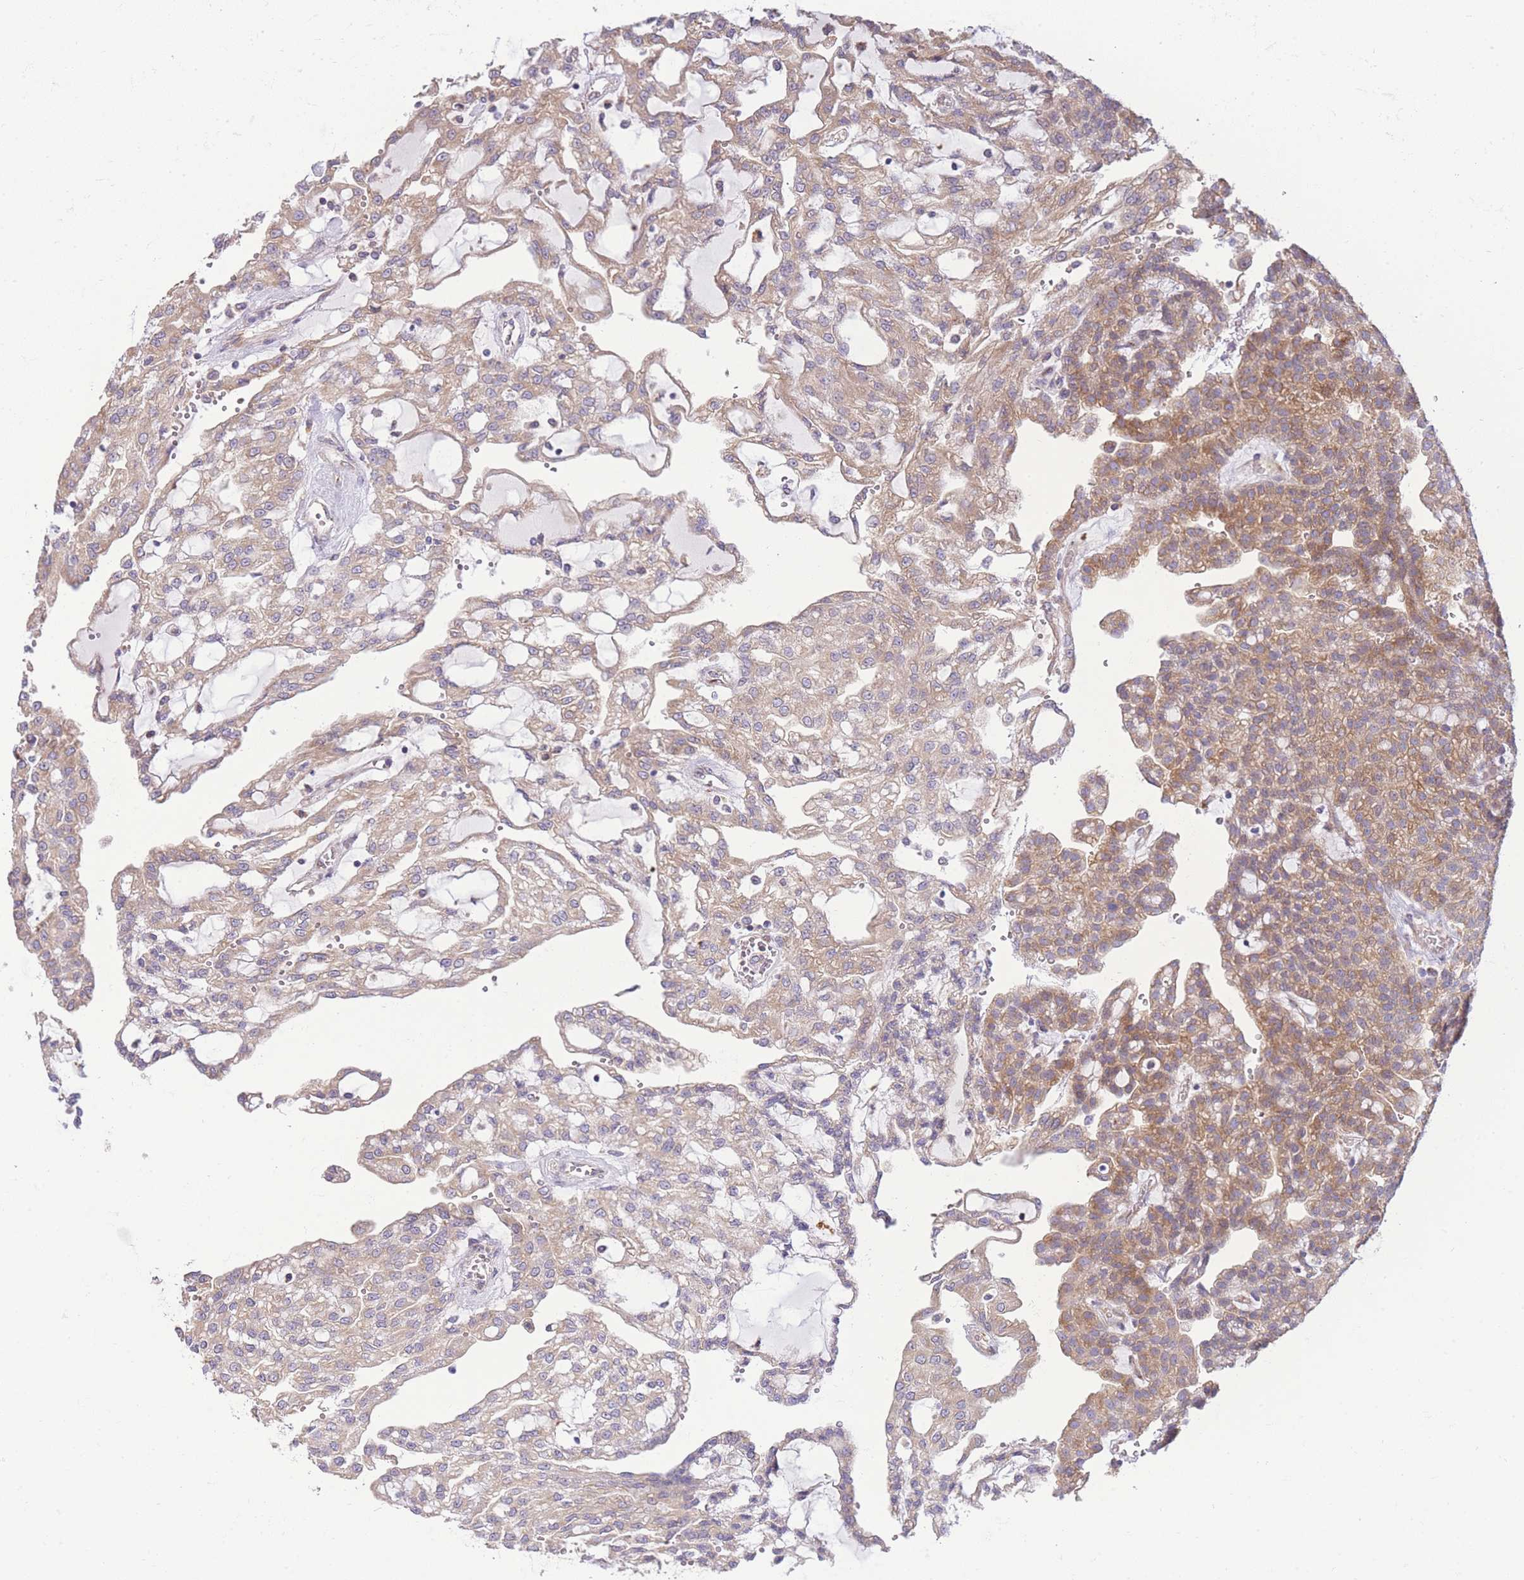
{"staining": {"intensity": "moderate", "quantity": ">75%", "location": "cytoplasmic/membranous"}, "tissue": "renal cancer", "cell_type": "Tumor cells", "image_type": "cancer", "snomed": [{"axis": "morphology", "description": "Adenocarcinoma, NOS"}, {"axis": "topography", "description": "Kidney"}], "caption": "Adenocarcinoma (renal) stained with IHC shows moderate cytoplasmic/membranous expression in approximately >75% of tumor cells.", "gene": "BEX1", "patient": {"sex": "male", "age": 63}}